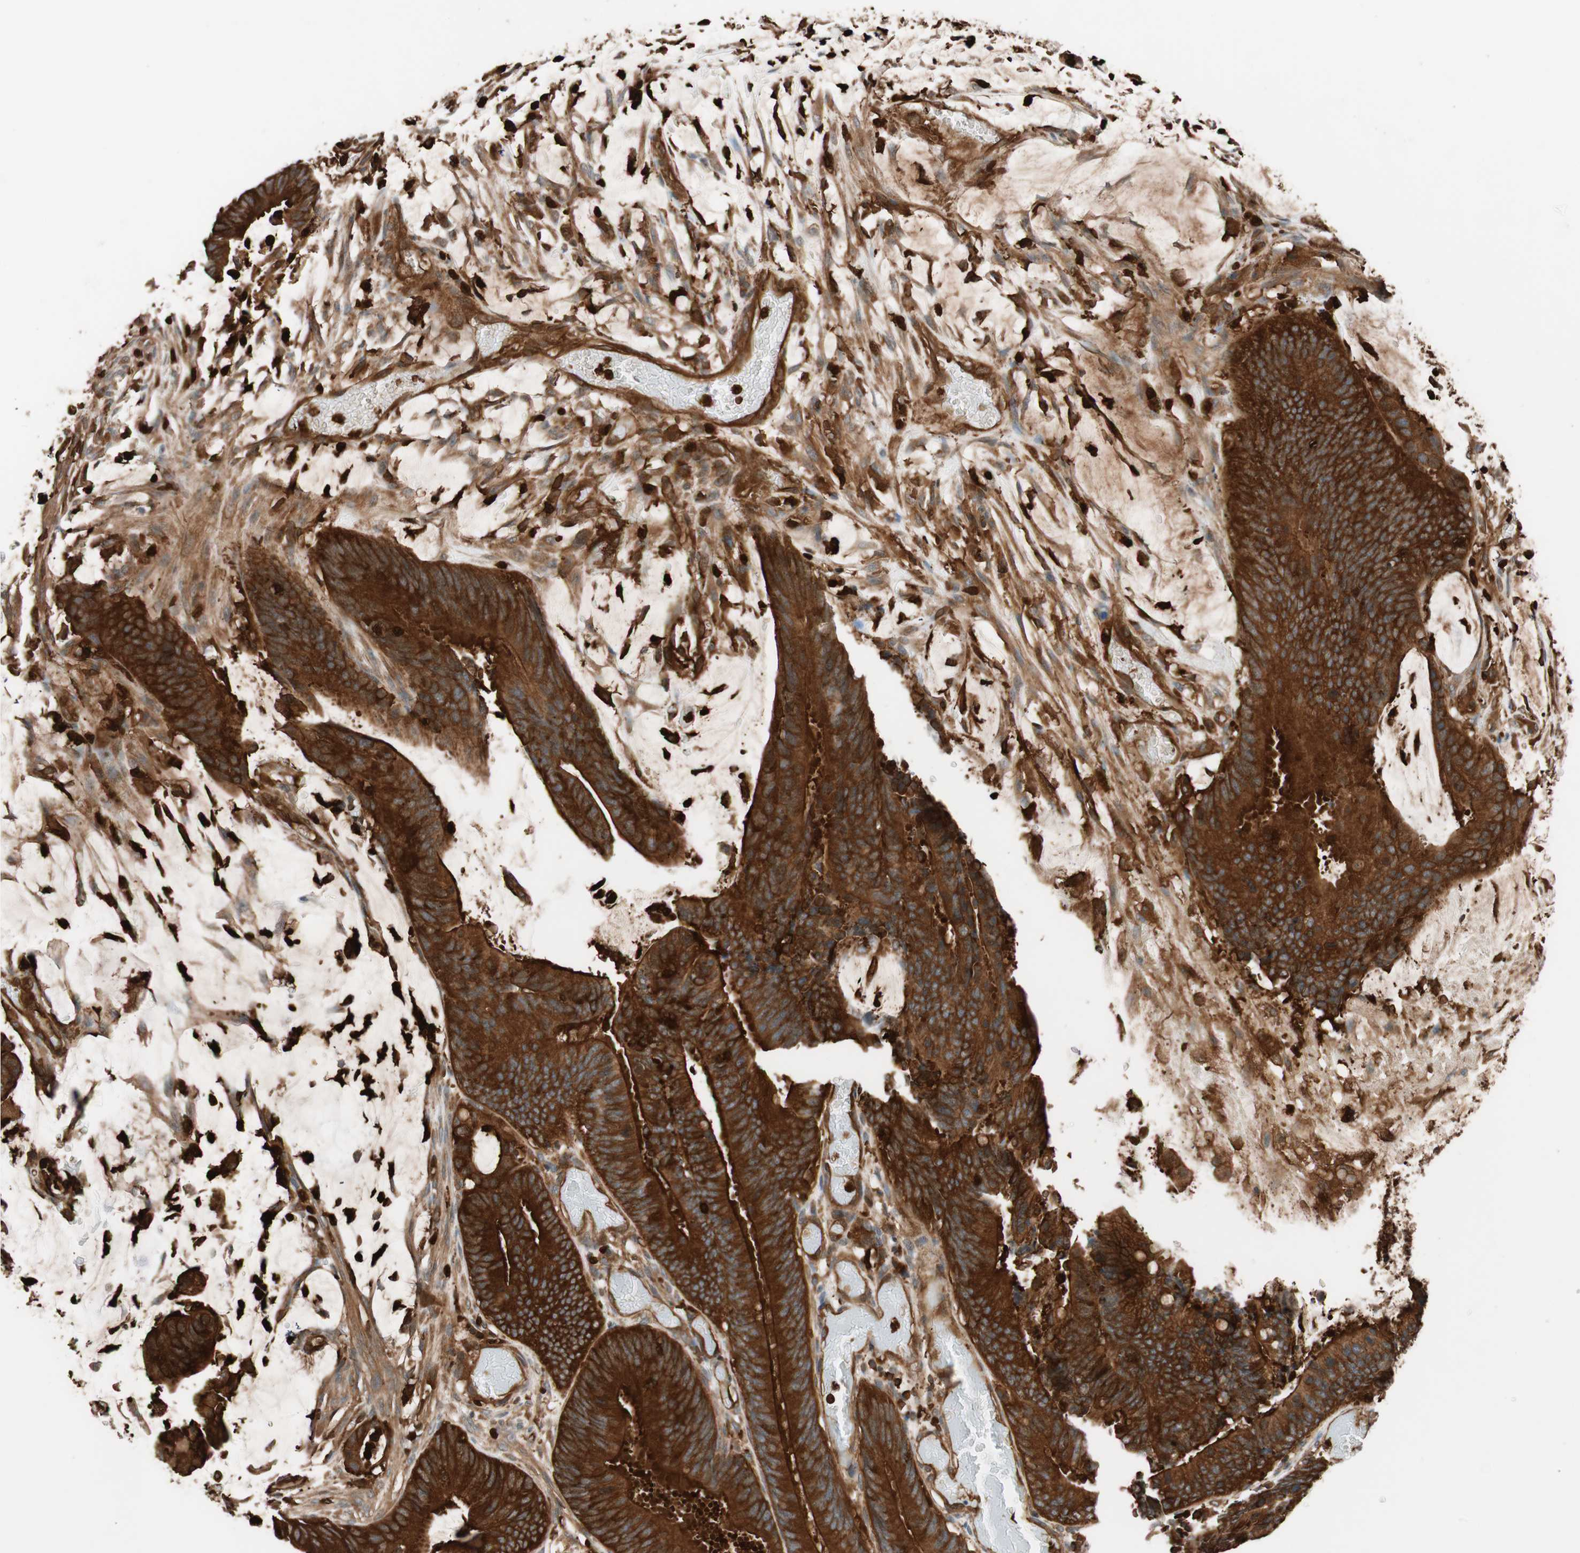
{"staining": {"intensity": "strong", "quantity": ">75%", "location": "cytoplasmic/membranous"}, "tissue": "colorectal cancer", "cell_type": "Tumor cells", "image_type": "cancer", "snomed": [{"axis": "morphology", "description": "Adenocarcinoma, NOS"}, {"axis": "topography", "description": "Rectum"}], "caption": "IHC micrograph of adenocarcinoma (colorectal) stained for a protein (brown), which displays high levels of strong cytoplasmic/membranous expression in approximately >75% of tumor cells.", "gene": "VASP", "patient": {"sex": "female", "age": 66}}